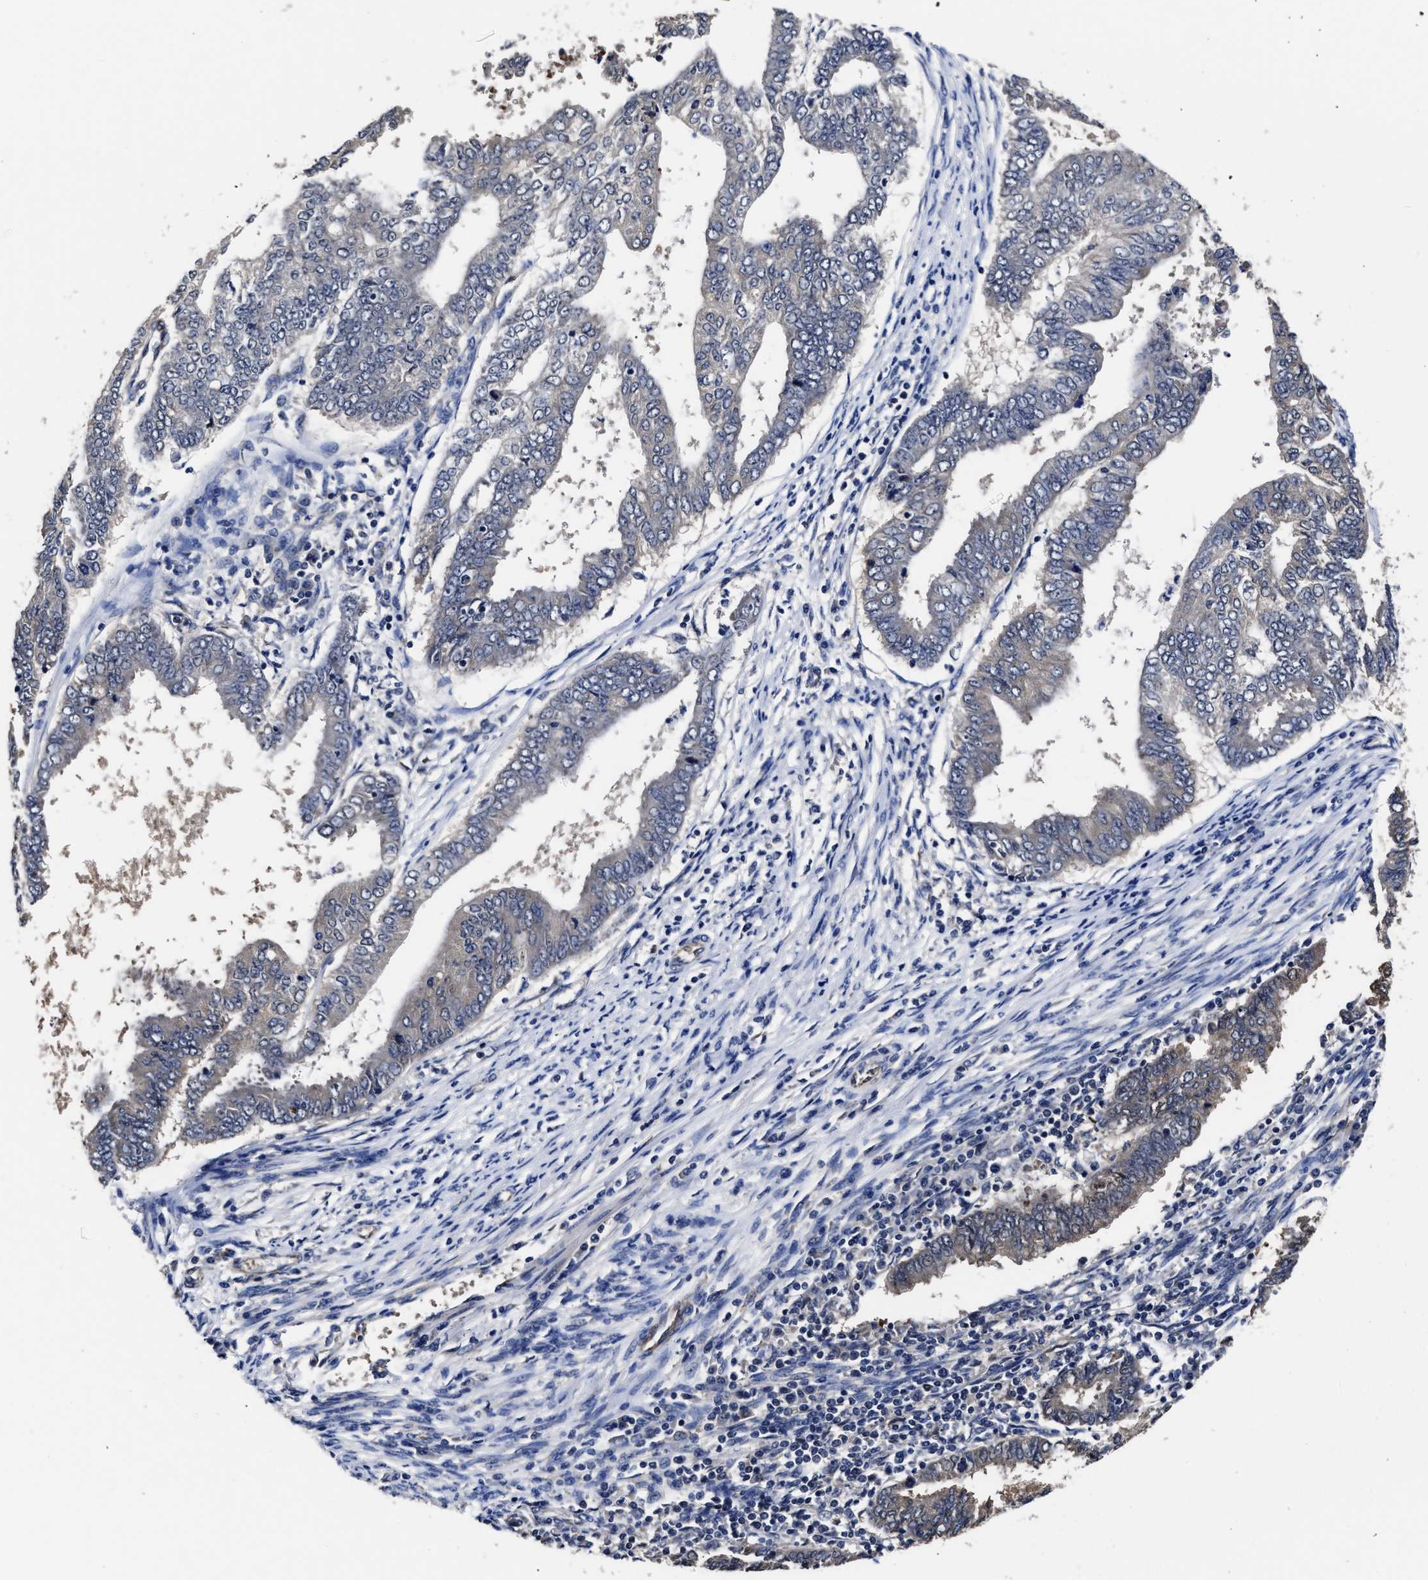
{"staining": {"intensity": "moderate", "quantity": "<25%", "location": "cytoplasmic/membranous"}, "tissue": "endometrial cancer", "cell_type": "Tumor cells", "image_type": "cancer", "snomed": [{"axis": "morphology", "description": "Polyp, NOS"}, {"axis": "morphology", "description": "Adenocarcinoma, NOS"}, {"axis": "morphology", "description": "Adenoma, NOS"}, {"axis": "topography", "description": "Endometrium"}], "caption": "This is an image of IHC staining of endometrial cancer, which shows moderate staining in the cytoplasmic/membranous of tumor cells.", "gene": "SOCS5", "patient": {"sex": "female", "age": 79}}